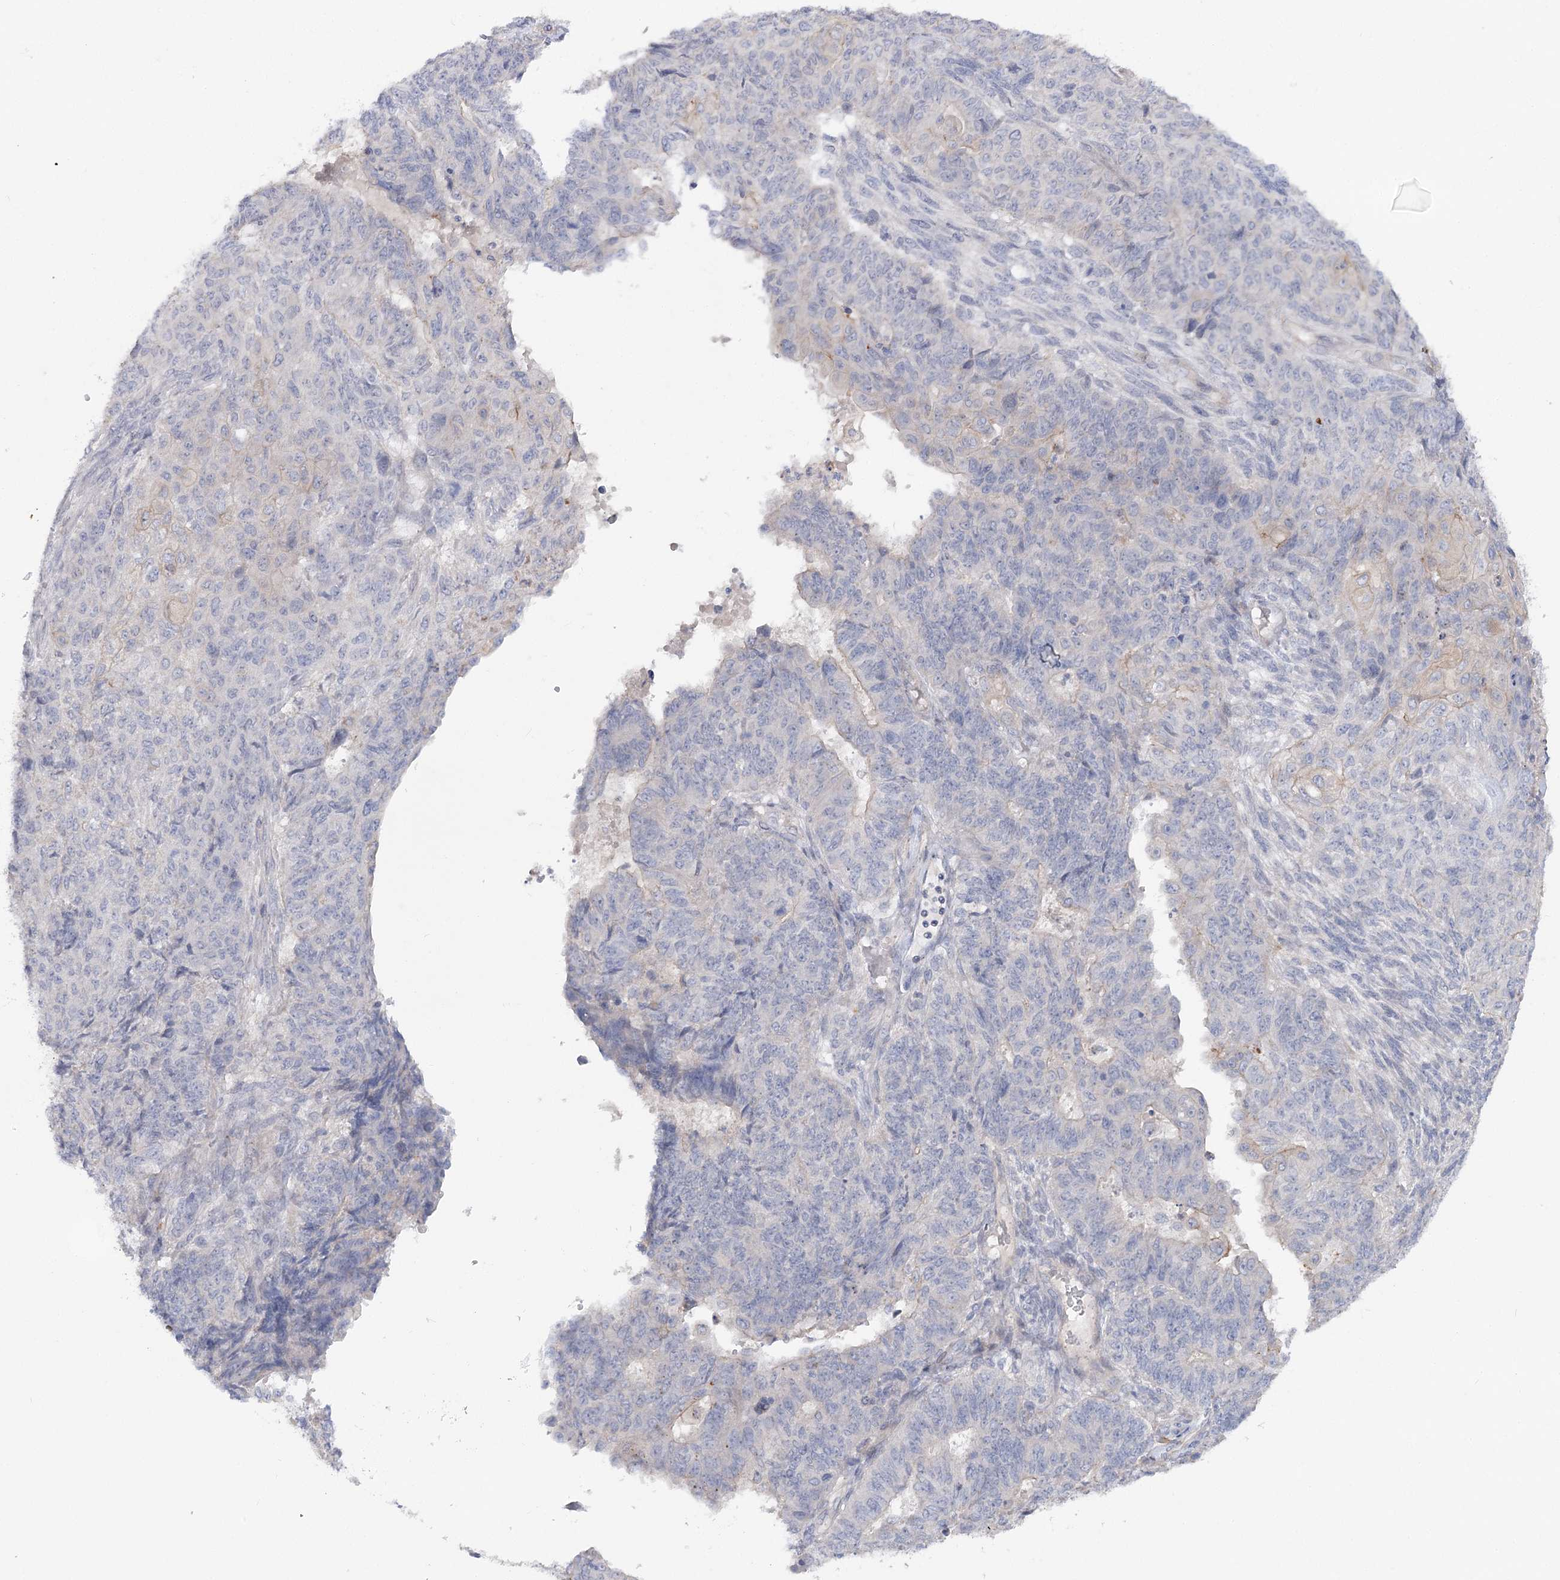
{"staining": {"intensity": "negative", "quantity": "none", "location": "none"}, "tissue": "endometrial cancer", "cell_type": "Tumor cells", "image_type": "cancer", "snomed": [{"axis": "morphology", "description": "Adenocarcinoma, NOS"}, {"axis": "topography", "description": "Endometrium"}], "caption": "This is an immunohistochemistry histopathology image of human endometrial cancer (adenocarcinoma). There is no positivity in tumor cells.", "gene": "SCN11A", "patient": {"sex": "female", "age": 32}}